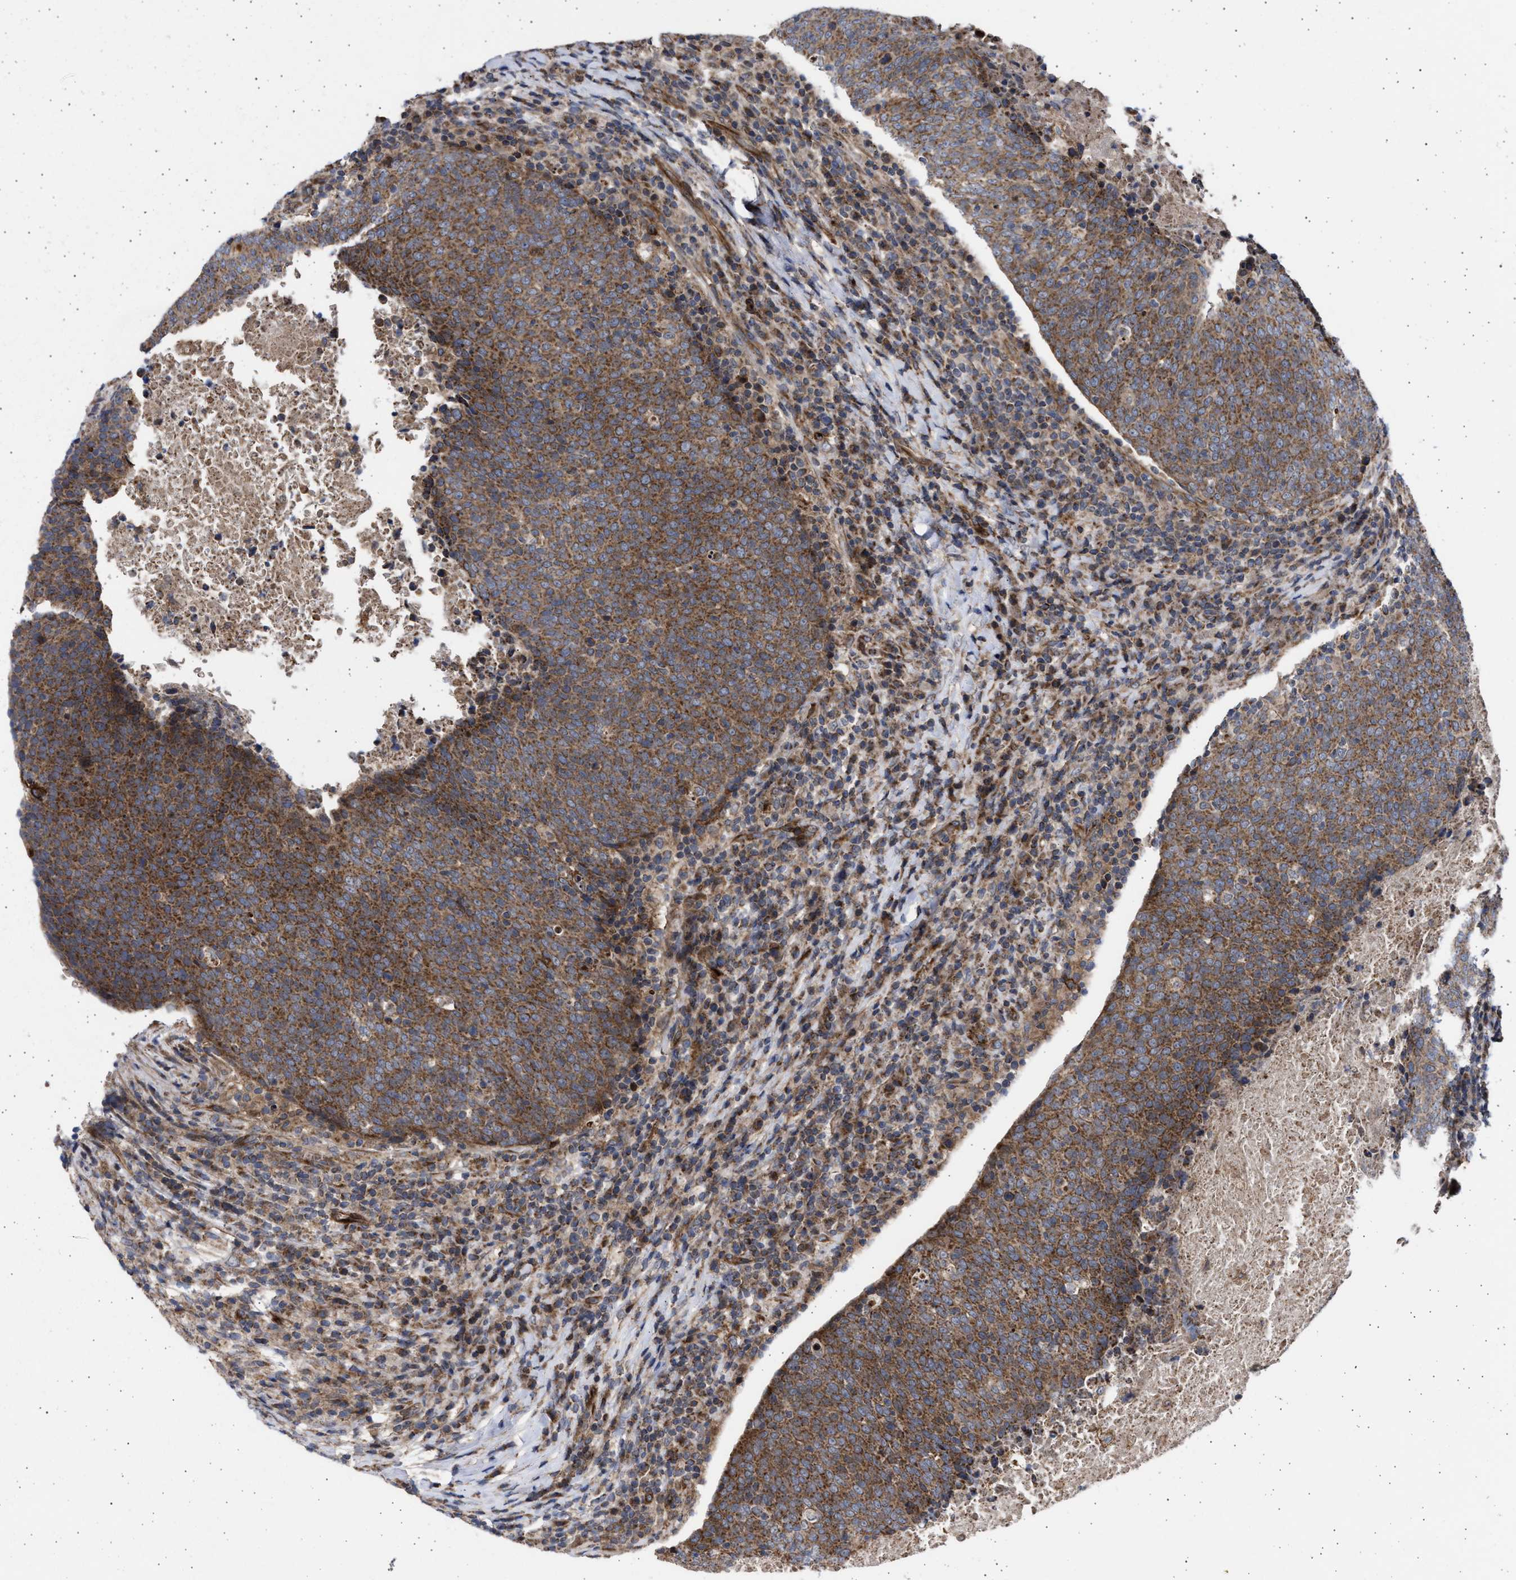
{"staining": {"intensity": "strong", "quantity": ">75%", "location": "cytoplasmic/membranous"}, "tissue": "head and neck cancer", "cell_type": "Tumor cells", "image_type": "cancer", "snomed": [{"axis": "morphology", "description": "Squamous cell carcinoma, NOS"}, {"axis": "morphology", "description": "Squamous cell carcinoma, metastatic, NOS"}, {"axis": "topography", "description": "Lymph node"}, {"axis": "topography", "description": "Head-Neck"}], "caption": "DAB (3,3'-diaminobenzidine) immunohistochemical staining of head and neck cancer (squamous cell carcinoma) demonstrates strong cytoplasmic/membranous protein positivity in approximately >75% of tumor cells.", "gene": "TTC19", "patient": {"sex": "male", "age": 62}}